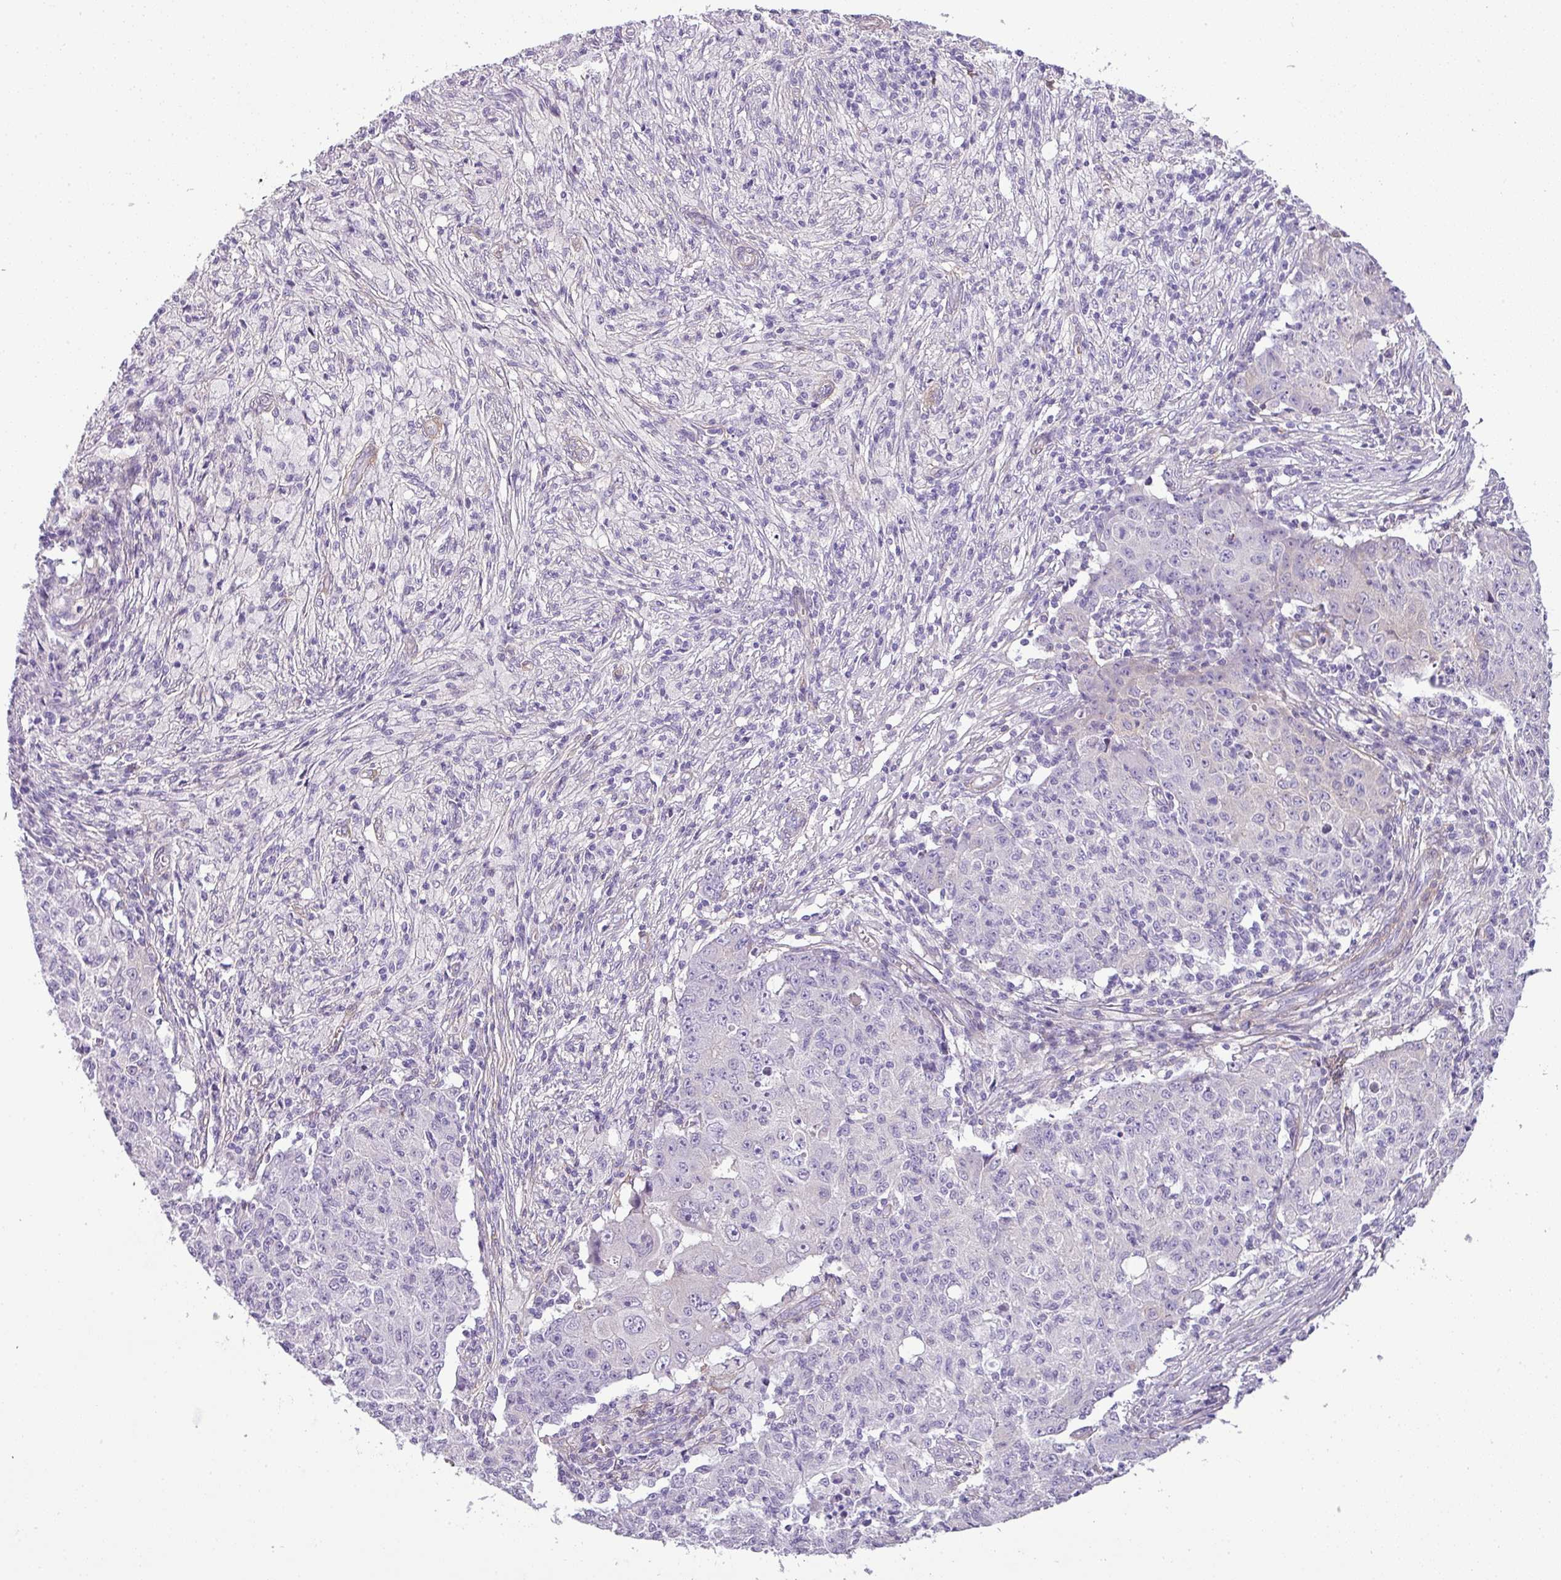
{"staining": {"intensity": "negative", "quantity": "none", "location": "none"}, "tissue": "ovarian cancer", "cell_type": "Tumor cells", "image_type": "cancer", "snomed": [{"axis": "morphology", "description": "Carcinoma, endometroid"}, {"axis": "topography", "description": "Ovary"}], "caption": "An immunohistochemistry image of ovarian endometroid carcinoma is shown. There is no staining in tumor cells of ovarian endometroid carcinoma.", "gene": "PARD6G", "patient": {"sex": "female", "age": 42}}